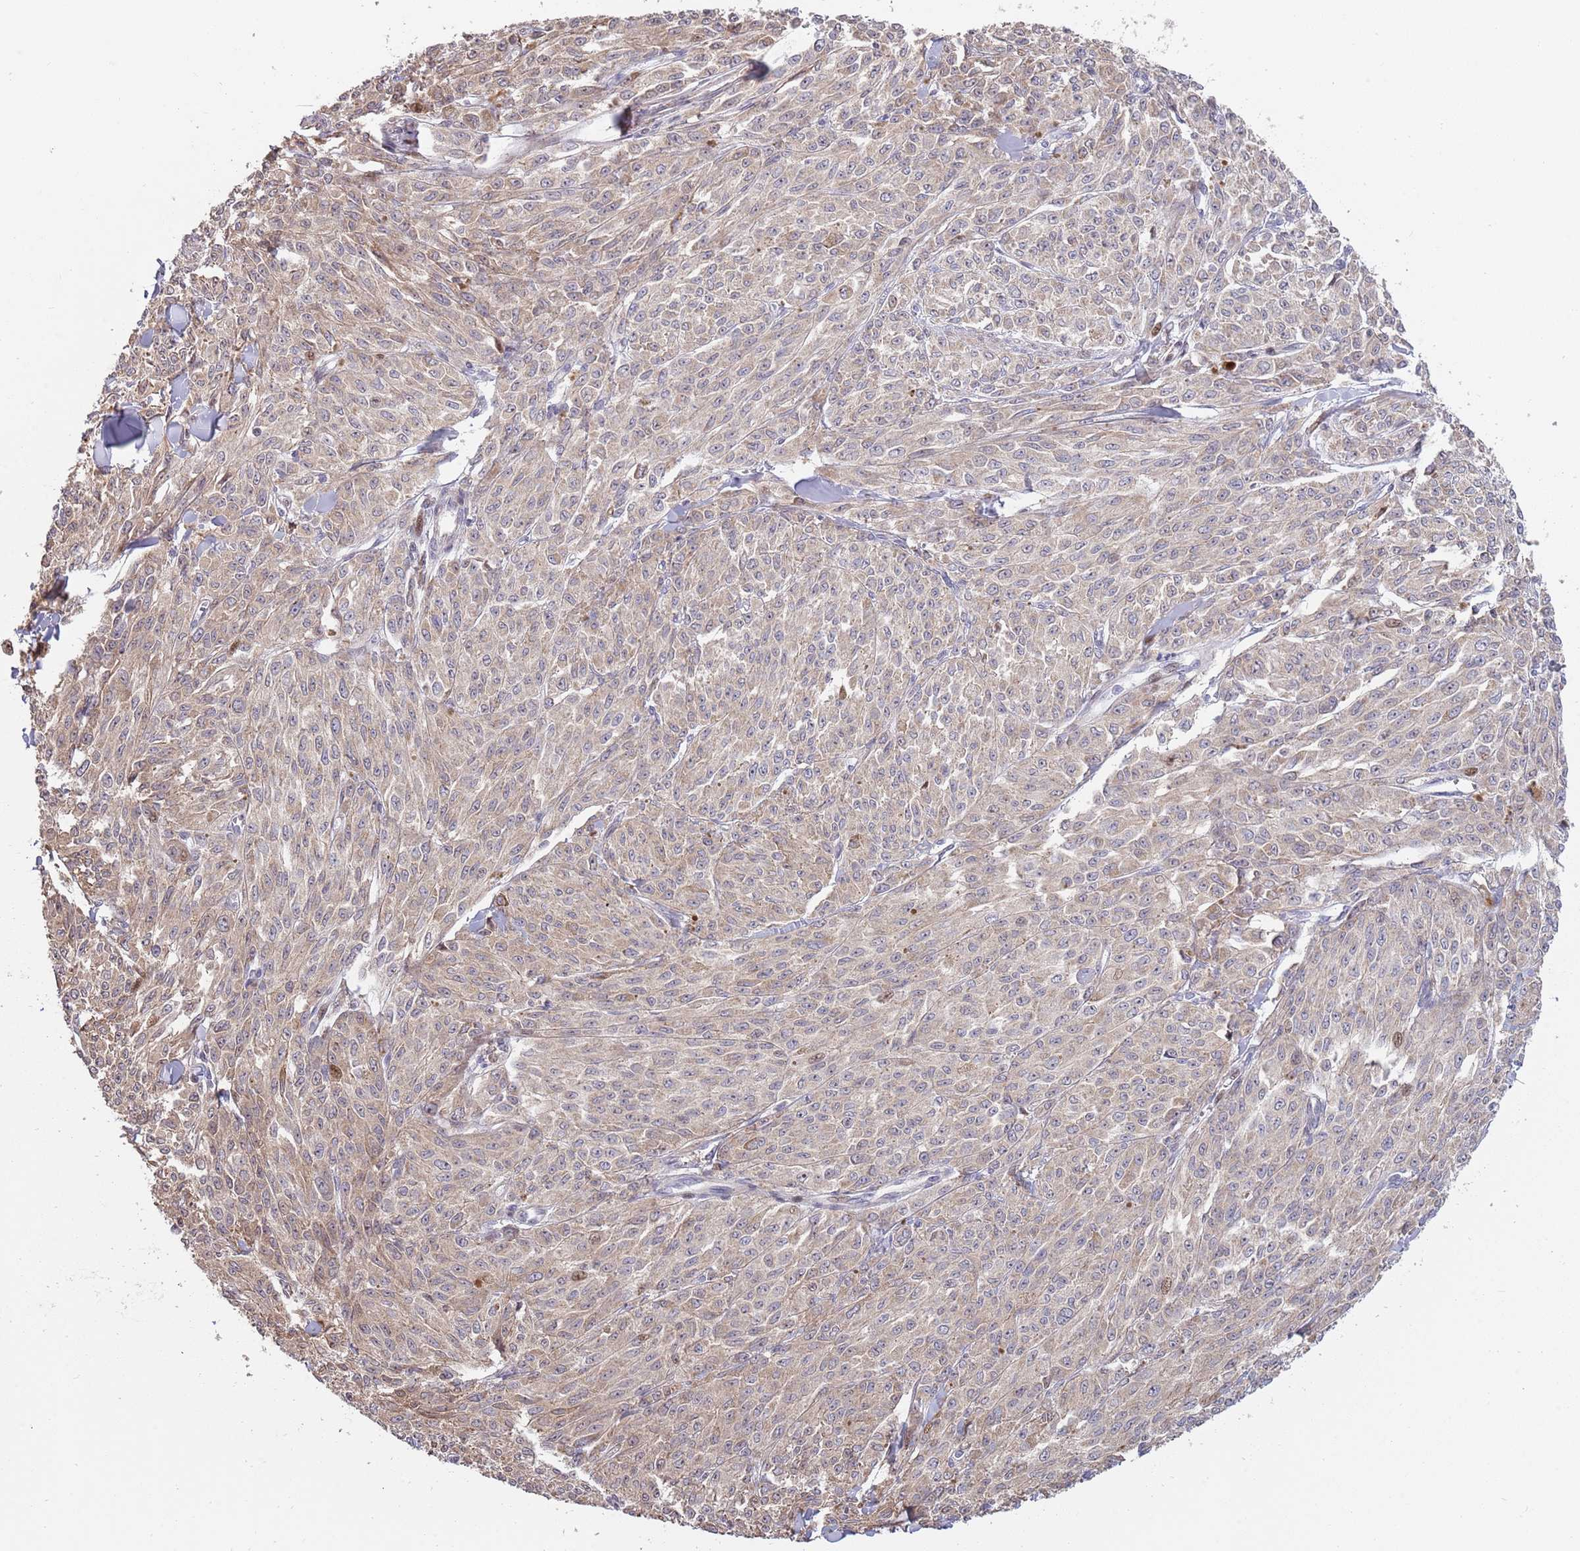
{"staining": {"intensity": "negative", "quantity": "none", "location": "none"}, "tissue": "melanoma", "cell_type": "Tumor cells", "image_type": "cancer", "snomed": [{"axis": "morphology", "description": "Malignant melanoma, NOS"}, {"axis": "topography", "description": "Skin"}], "caption": "An image of human malignant melanoma is negative for staining in tumor cells.", "gene": "SYNDIG1L", "patient": {"sex": "female", "age": 52}}